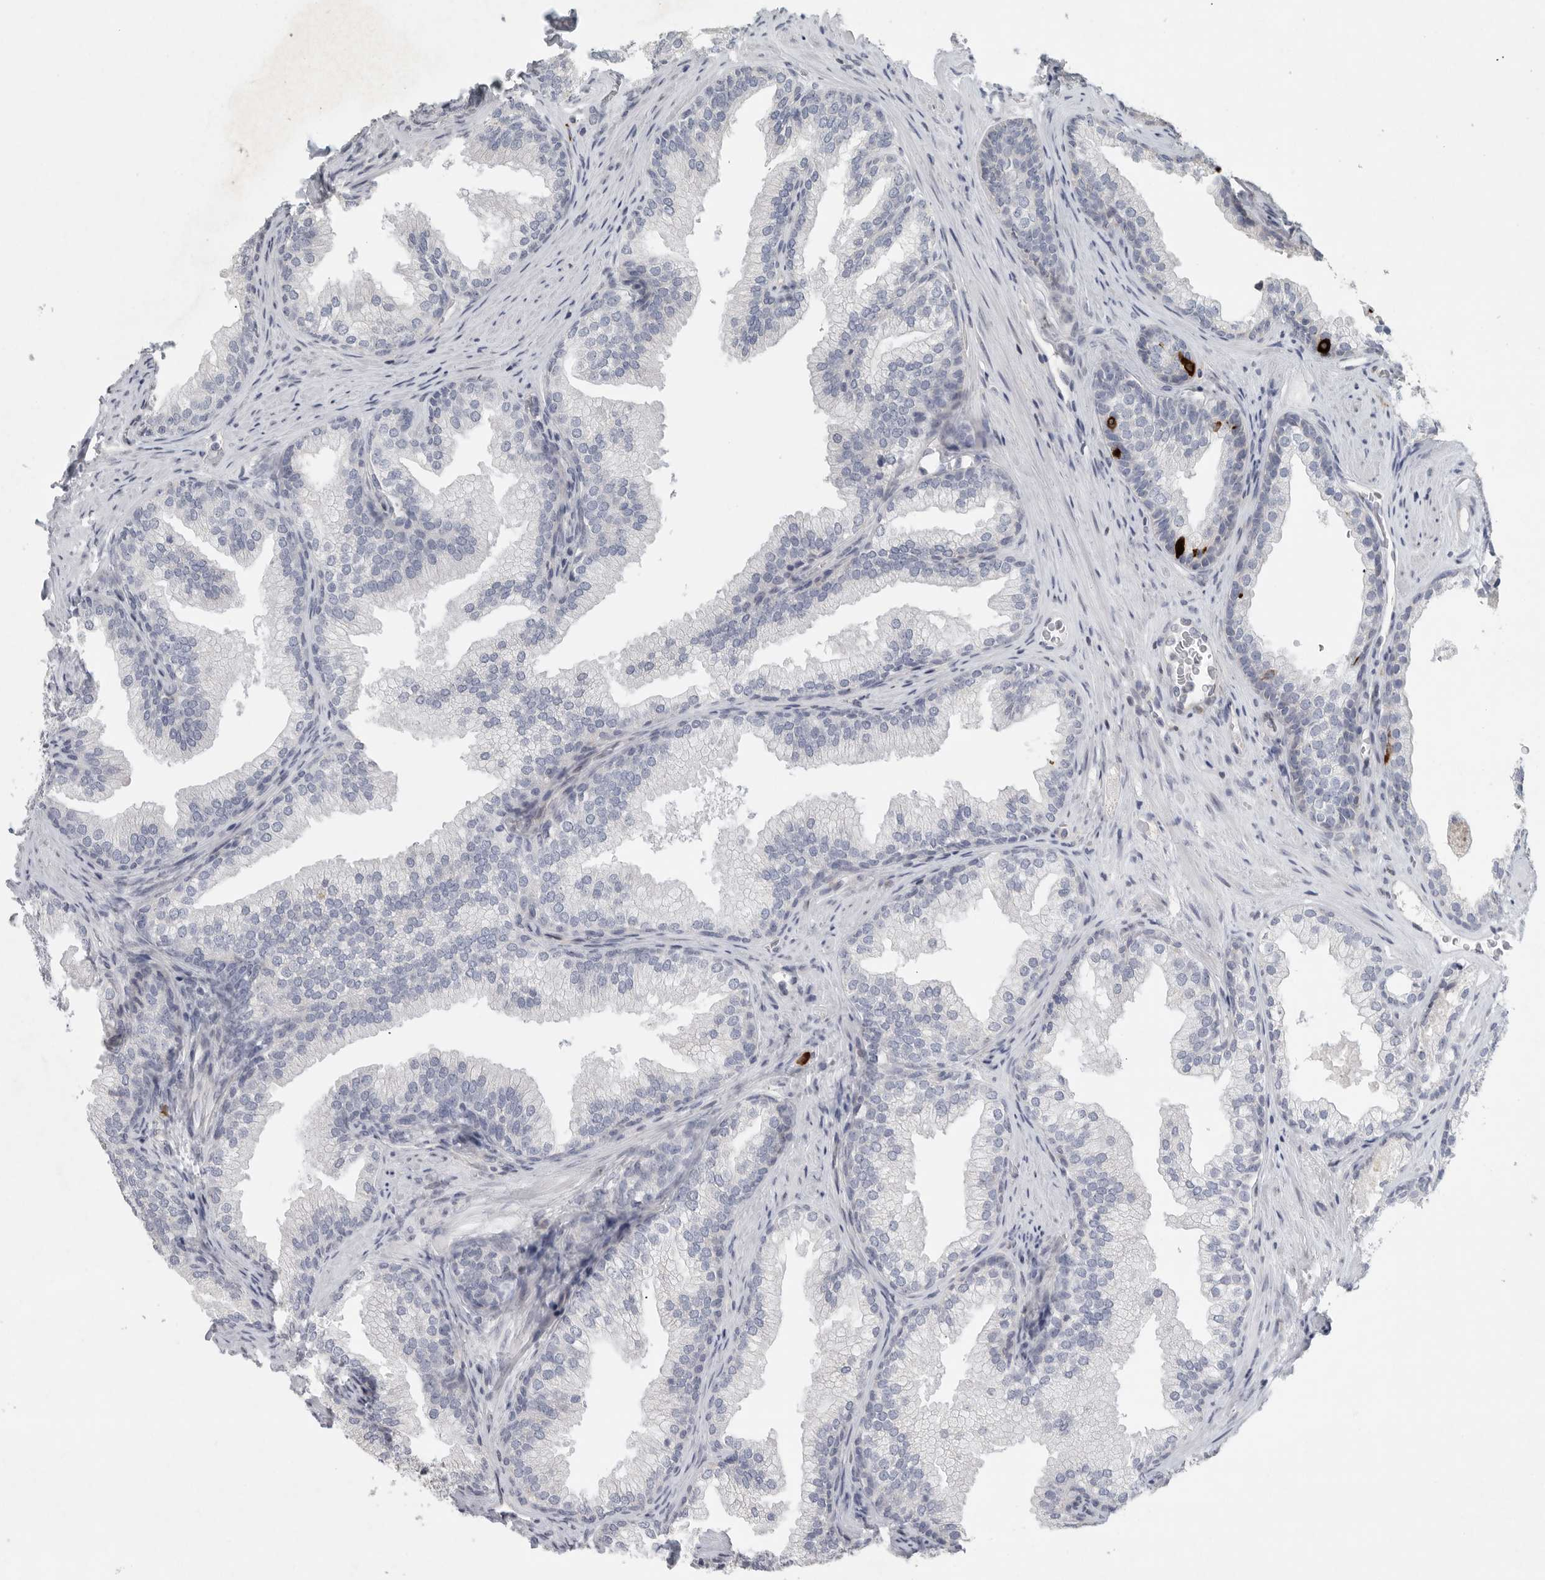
{"staining": {"intensity": "negative", "quantity": "none", "location": "none"}, "tissue": "prostate", "cell_type": "Glandular cells", "image_type": "normal", "snomed": [{"axis": "morphology", "description": "Normal tissue, NOS"}, {"axis": "topography", "description": "Prostate"}], "caption": "IHC histopathology image of unremarkable prostate stained for a protein (brown), which exhibits no positivity in glandular cells. (DAB (3,3'-diaminobenzidine) IHC, high magnification).", "gene": "TMEM69", "patient": {"sex": "male", "age": 76}}